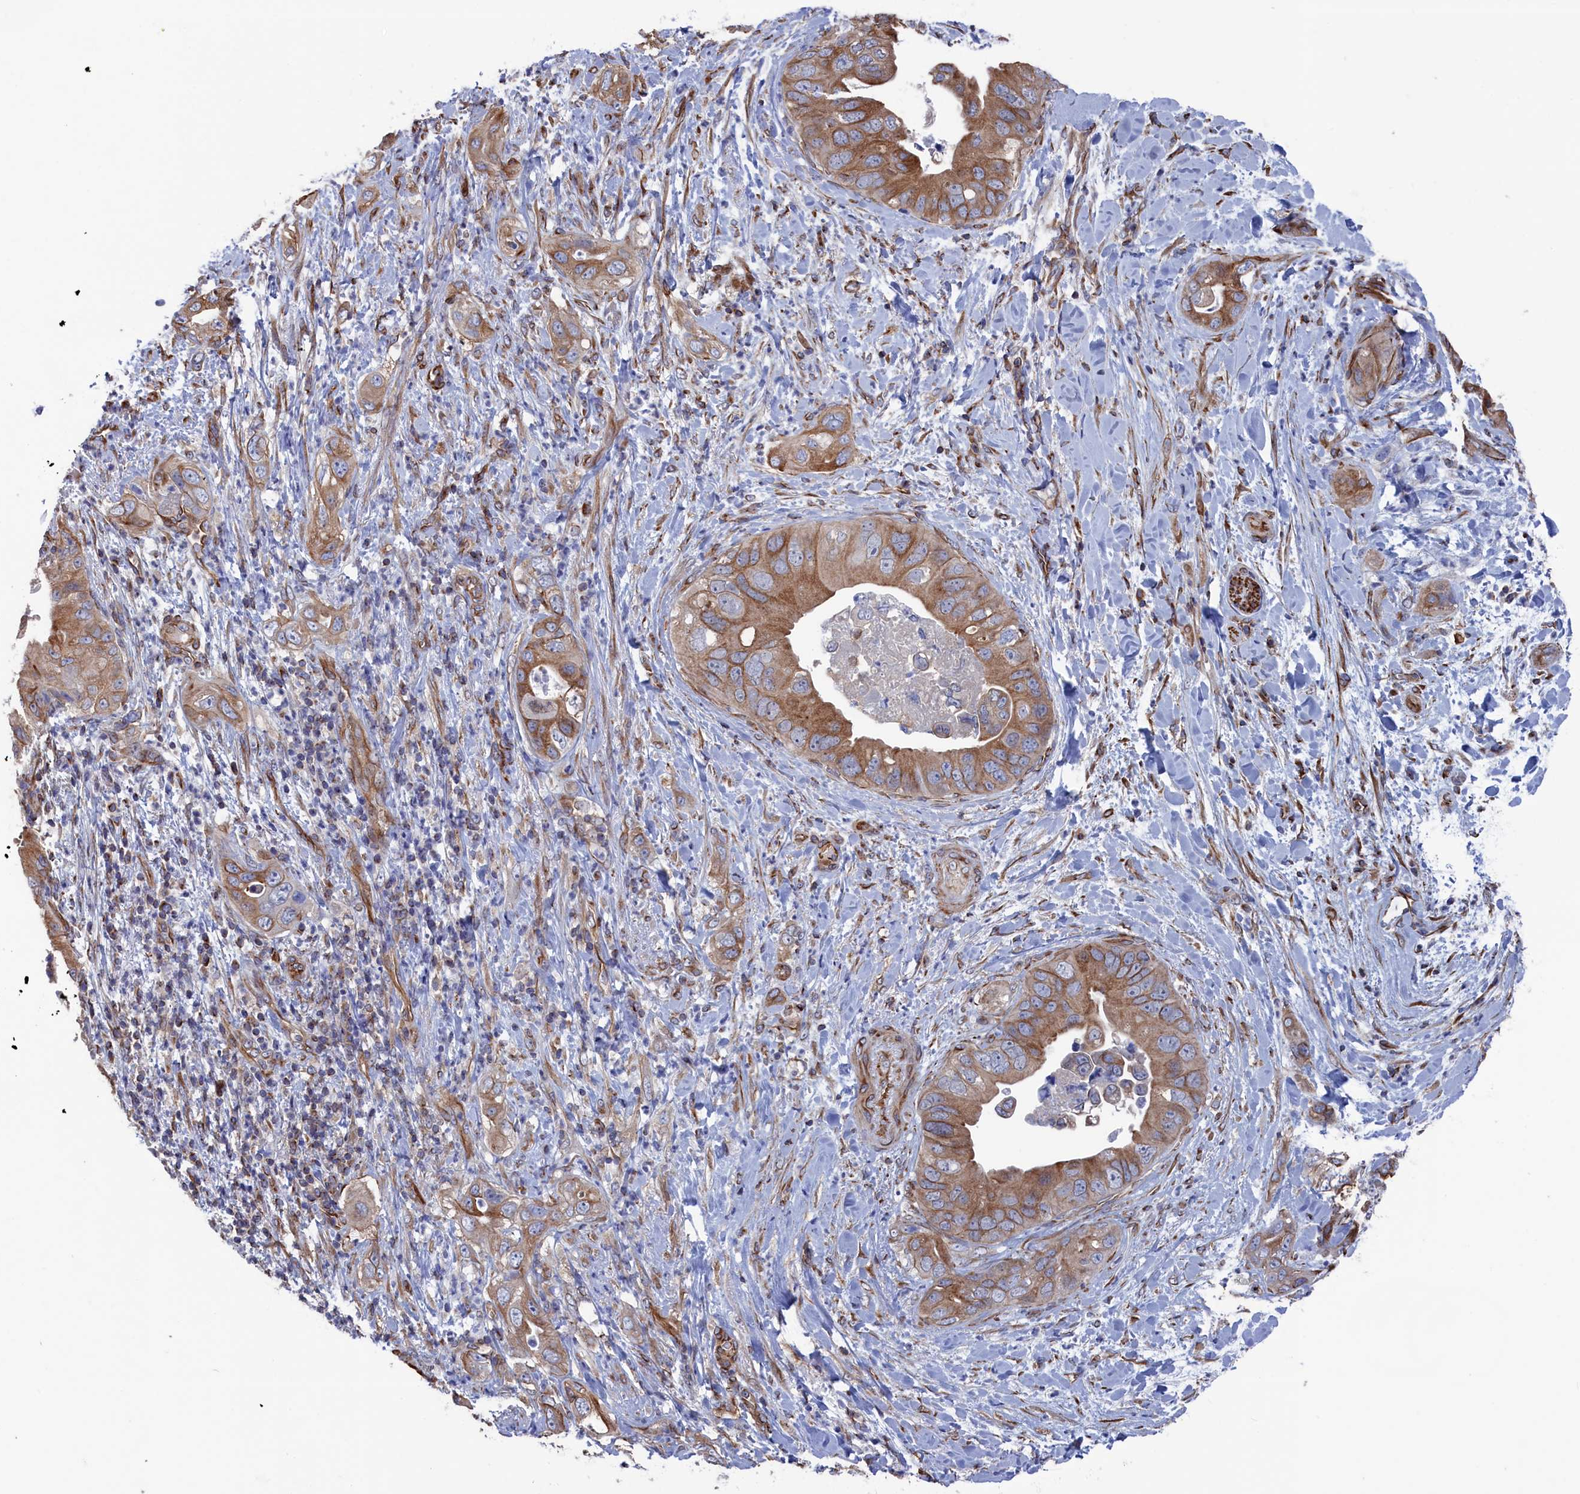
{"staining": {"intensity": "moderate", "quantity": ">75%", "location": "cytoplasmic/membranous"}, "tissue": "pancreatic cancer", "cell_type": "Tumor cells", "image_type": "cancer", "snomed": [{"axis": "morphology", "description": "Adenocarcinoma, NOS"}, {"axis": "topography", "description": "Pancreas"}], "caption": "The micrograph shows staining of pancreatic adenocarcinoma, revealing moderate cytoplasmic/membranous protein expression (brown color) within tumor cells.", "gene": "NUTF2", "patient": {"sex": "female", "age": 78}}